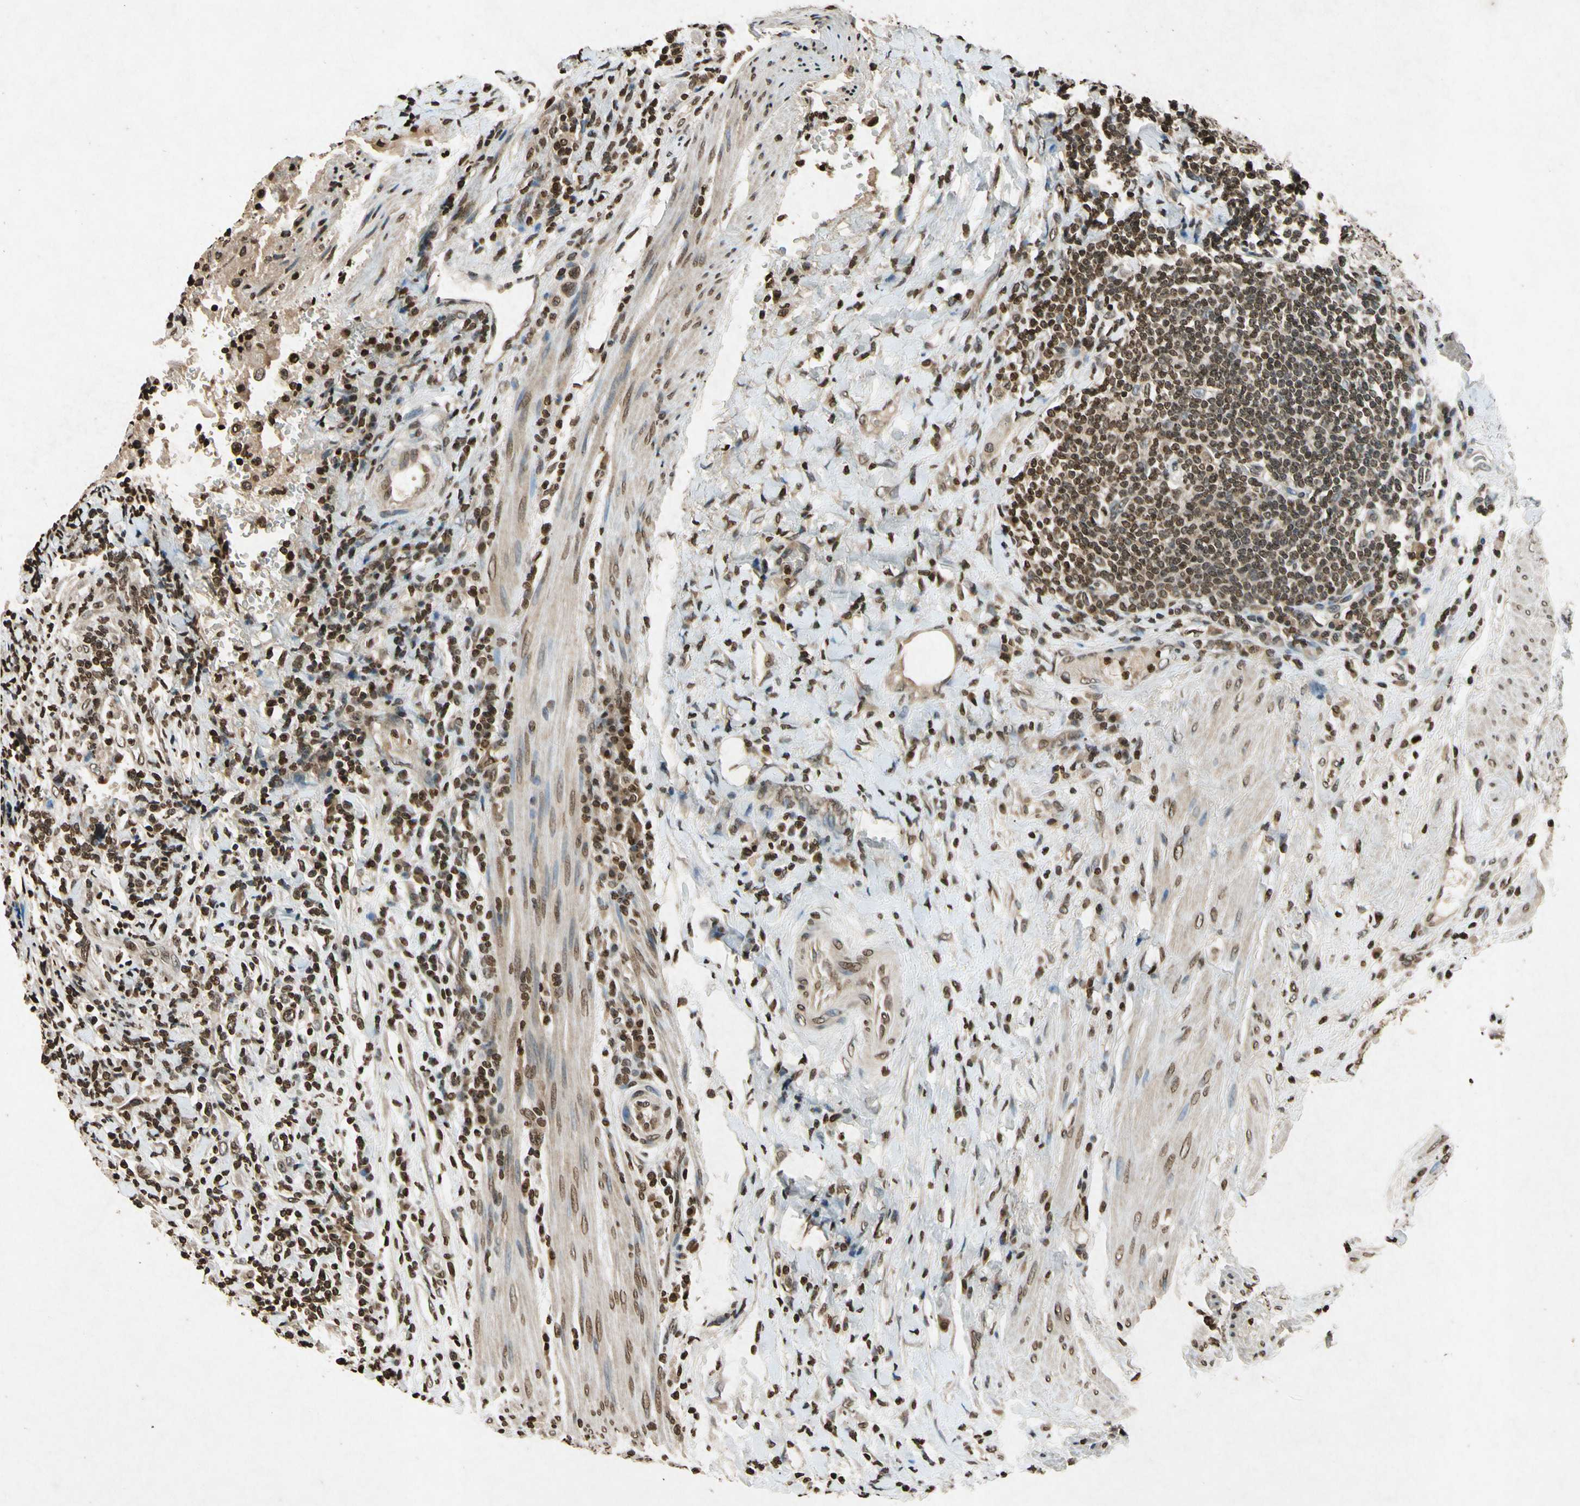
{"staining": {"intensity": "strong", "quantity": ">75%", "location": "nuclear"}, "tissue": "urothelial cancer", "cell_type": "Tumor cells", "image_type": "cancer", "snomed": [{"axis": "morphology", "description": "Urothelial carcinoma, High grade"}, {"axis": "topography", "description": "Urinary bladder"}], "caption": "Urothelial cancer stained with a protein marker reveals strong staining in tumor cells.", "gene": "HOXB3", "patient": {"sex": "male", "age": 61}}